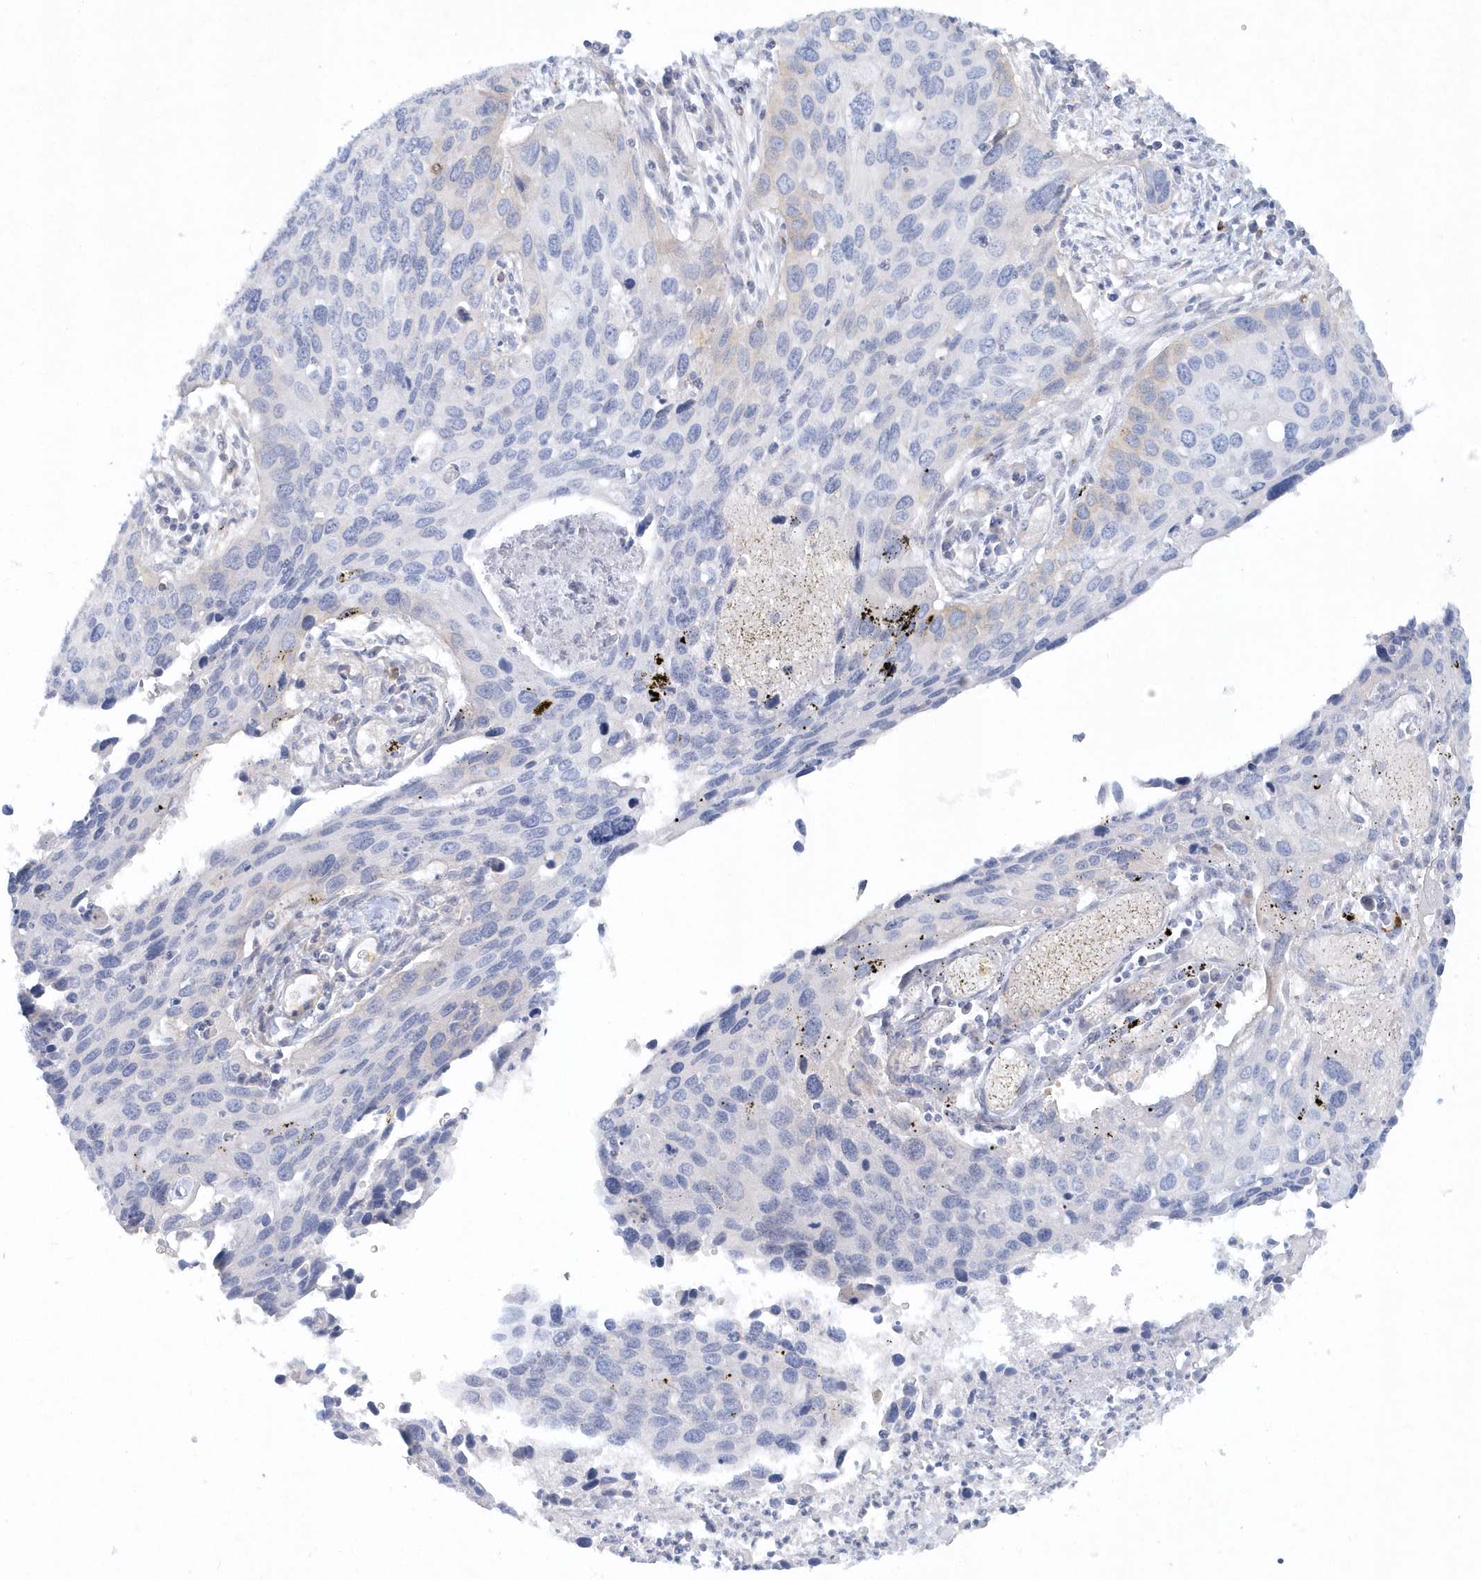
{"staining": {"intensity": "negative", "quantity": "none", "location": "none"}, "tissue": "cervical cancer", "cell_type": "Tumor cells", "image_type": "cancer", "snomed": [{"axis": "morphology", "description": "Squamous cell carcinoma, NOS"}, {"axis": "topography", "description": "Cervix"}], "caption": "Immunohistochemical staining of squamous cell carcinoma (cervical) reveals no significant positivity in tumor cells.", "gene": "DNAH1", "patient": {"sex": "female", "age": 55}}